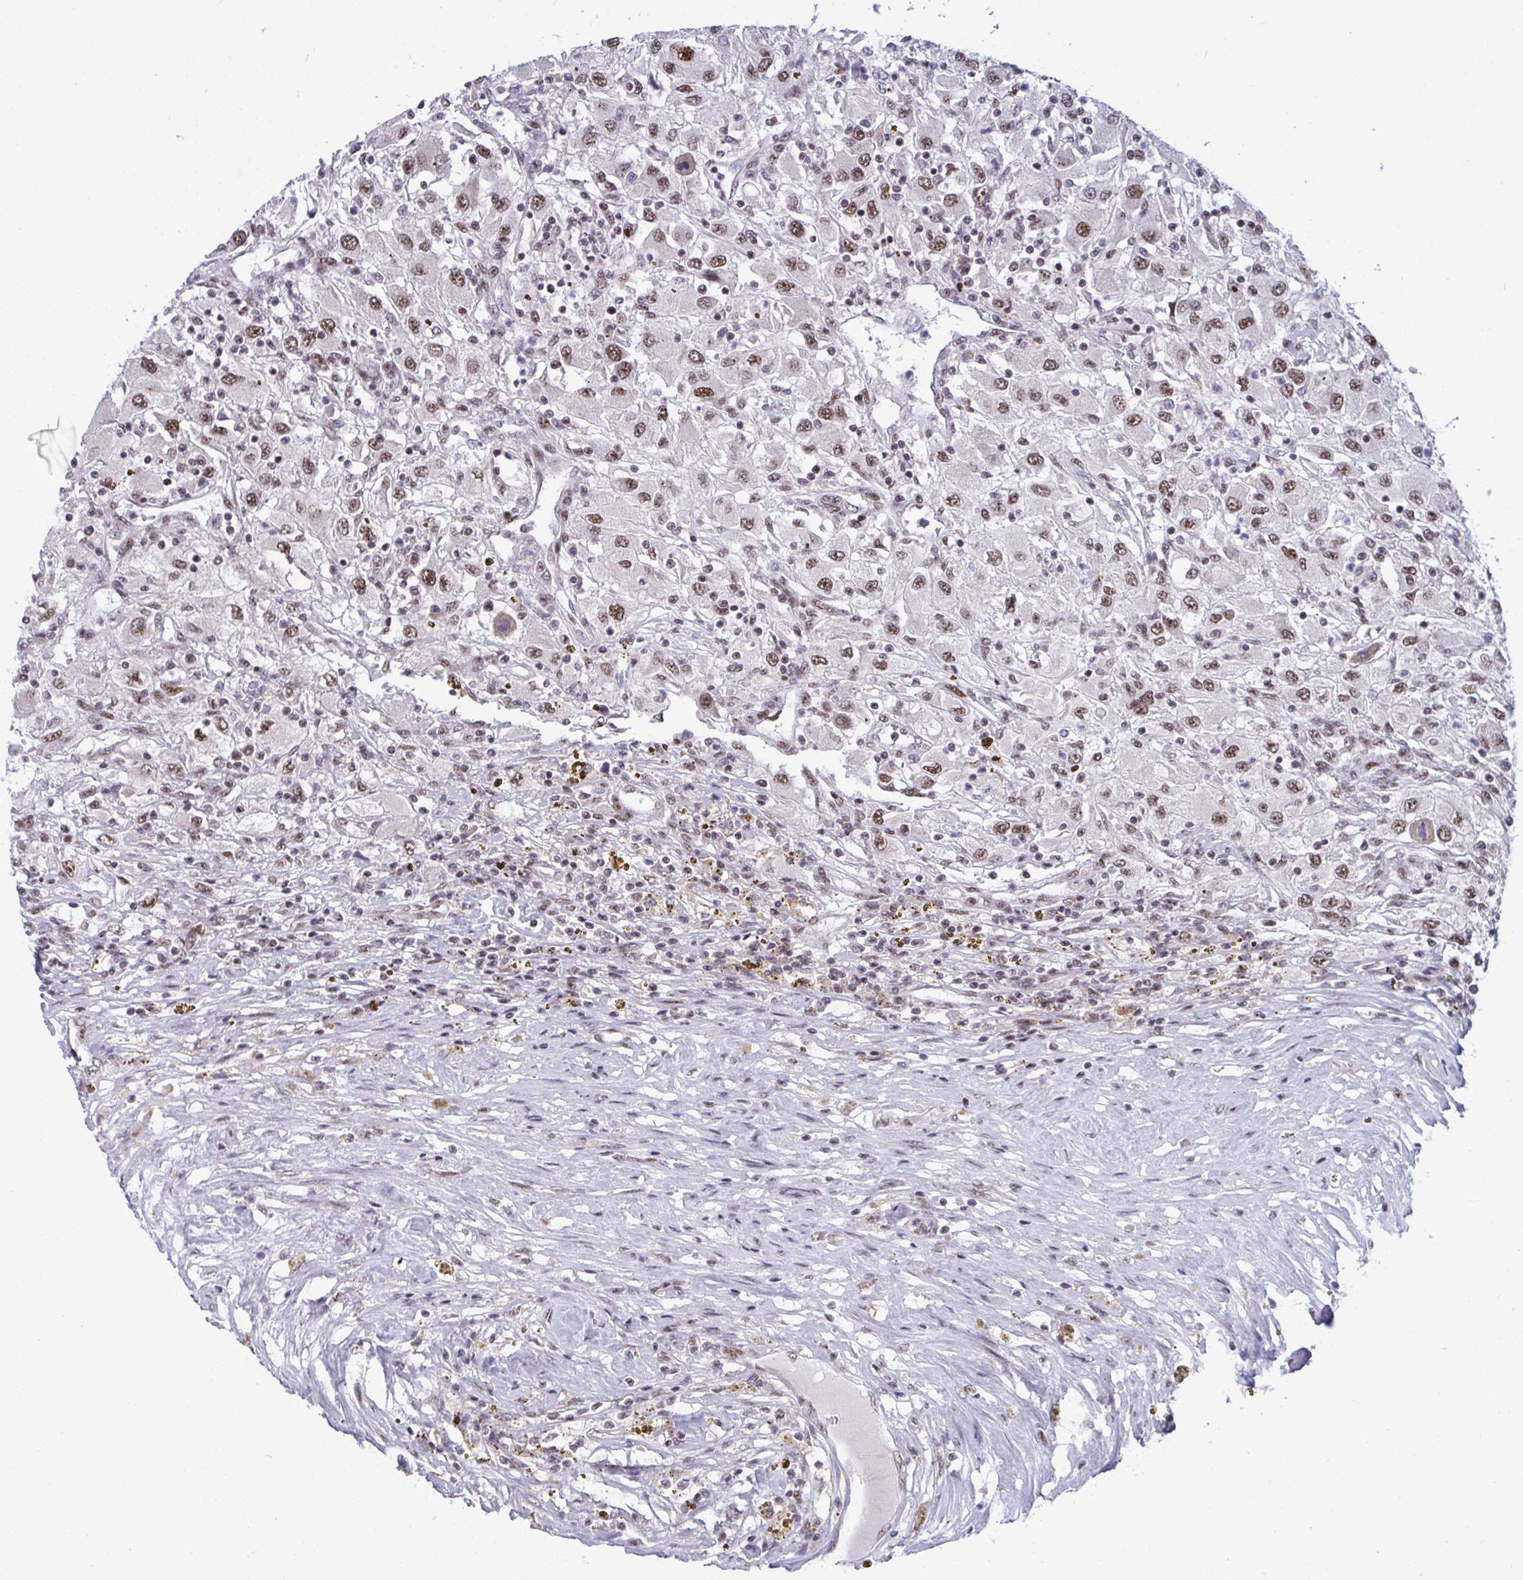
{"staining": {"intensity": "moderate", "quantity": ">75%", "location": "nuclear"}, "tissue": "renal cancer", "cell_type": "Tumor cells", "image_type": "cancer", "snomed": [{"axis": "morphology", "description": "Adenocarcinoma, NOS"}, {"axis": "topography", "description": "Kidney"}], "caption": "An image of renal adenocarcinoma stained for a protein demonstrates moderate nuclear brown staining in tumor cells. Nuclei are stained in blue.", "gene": "WBP11", "patient": {"sex": "female", "age": 67}}